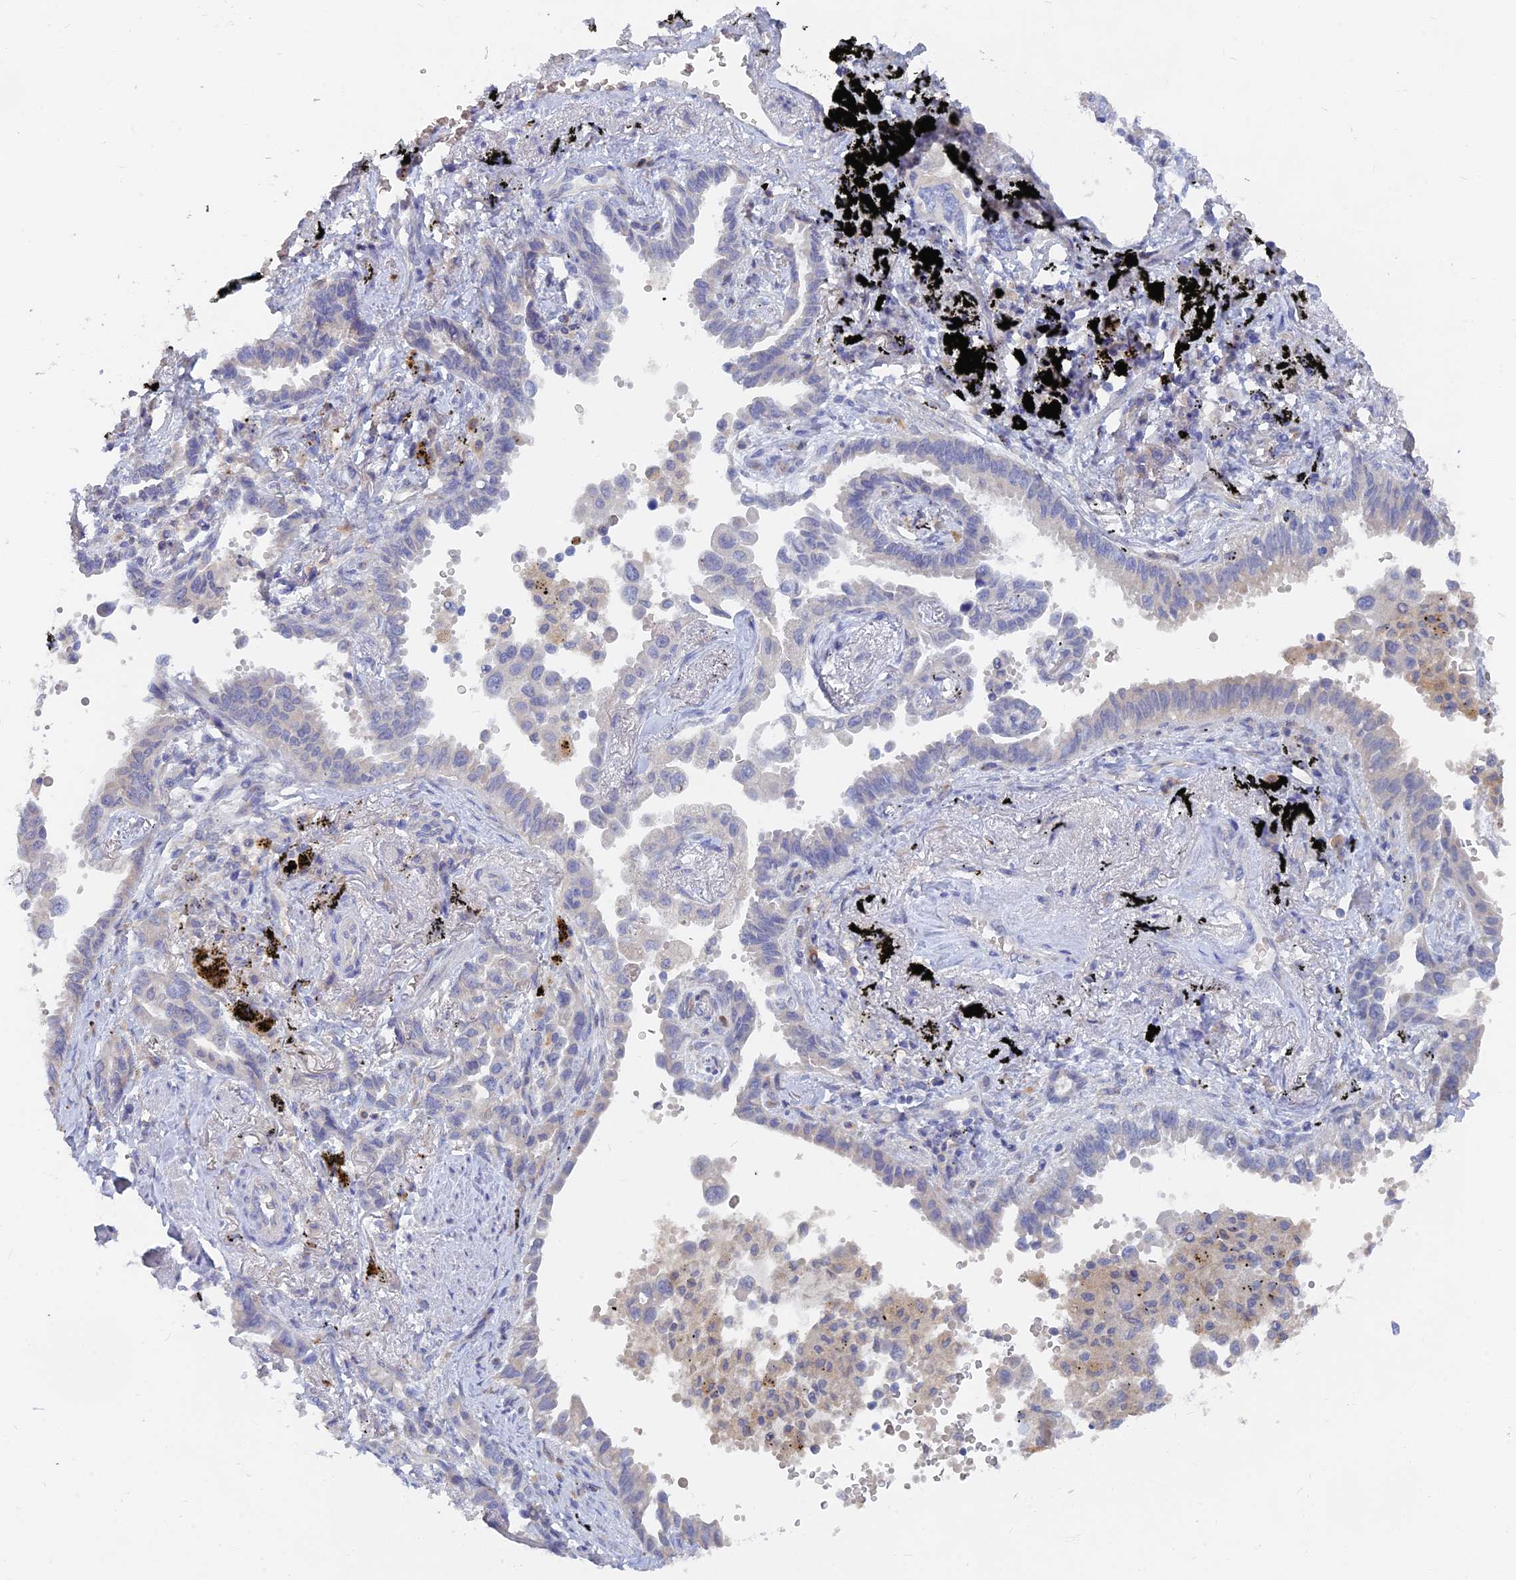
{"staining": {"intensity": "negative", "quantity": "none", "location": "none"}, "tissue": "lung cancer", "cell_type": "Tumor cells", "image_type": "cancer", "snomed": [{"axis": "morphology", "description": "Adenocarcinoma, NOS"}, {"axis": "topography", "description": "Lung"}], "caption": "The image reveals no staining of tumor cells in lung cancer.", "gene": "ARRDC1", "patient": {"sex": "male", "age": 67}}